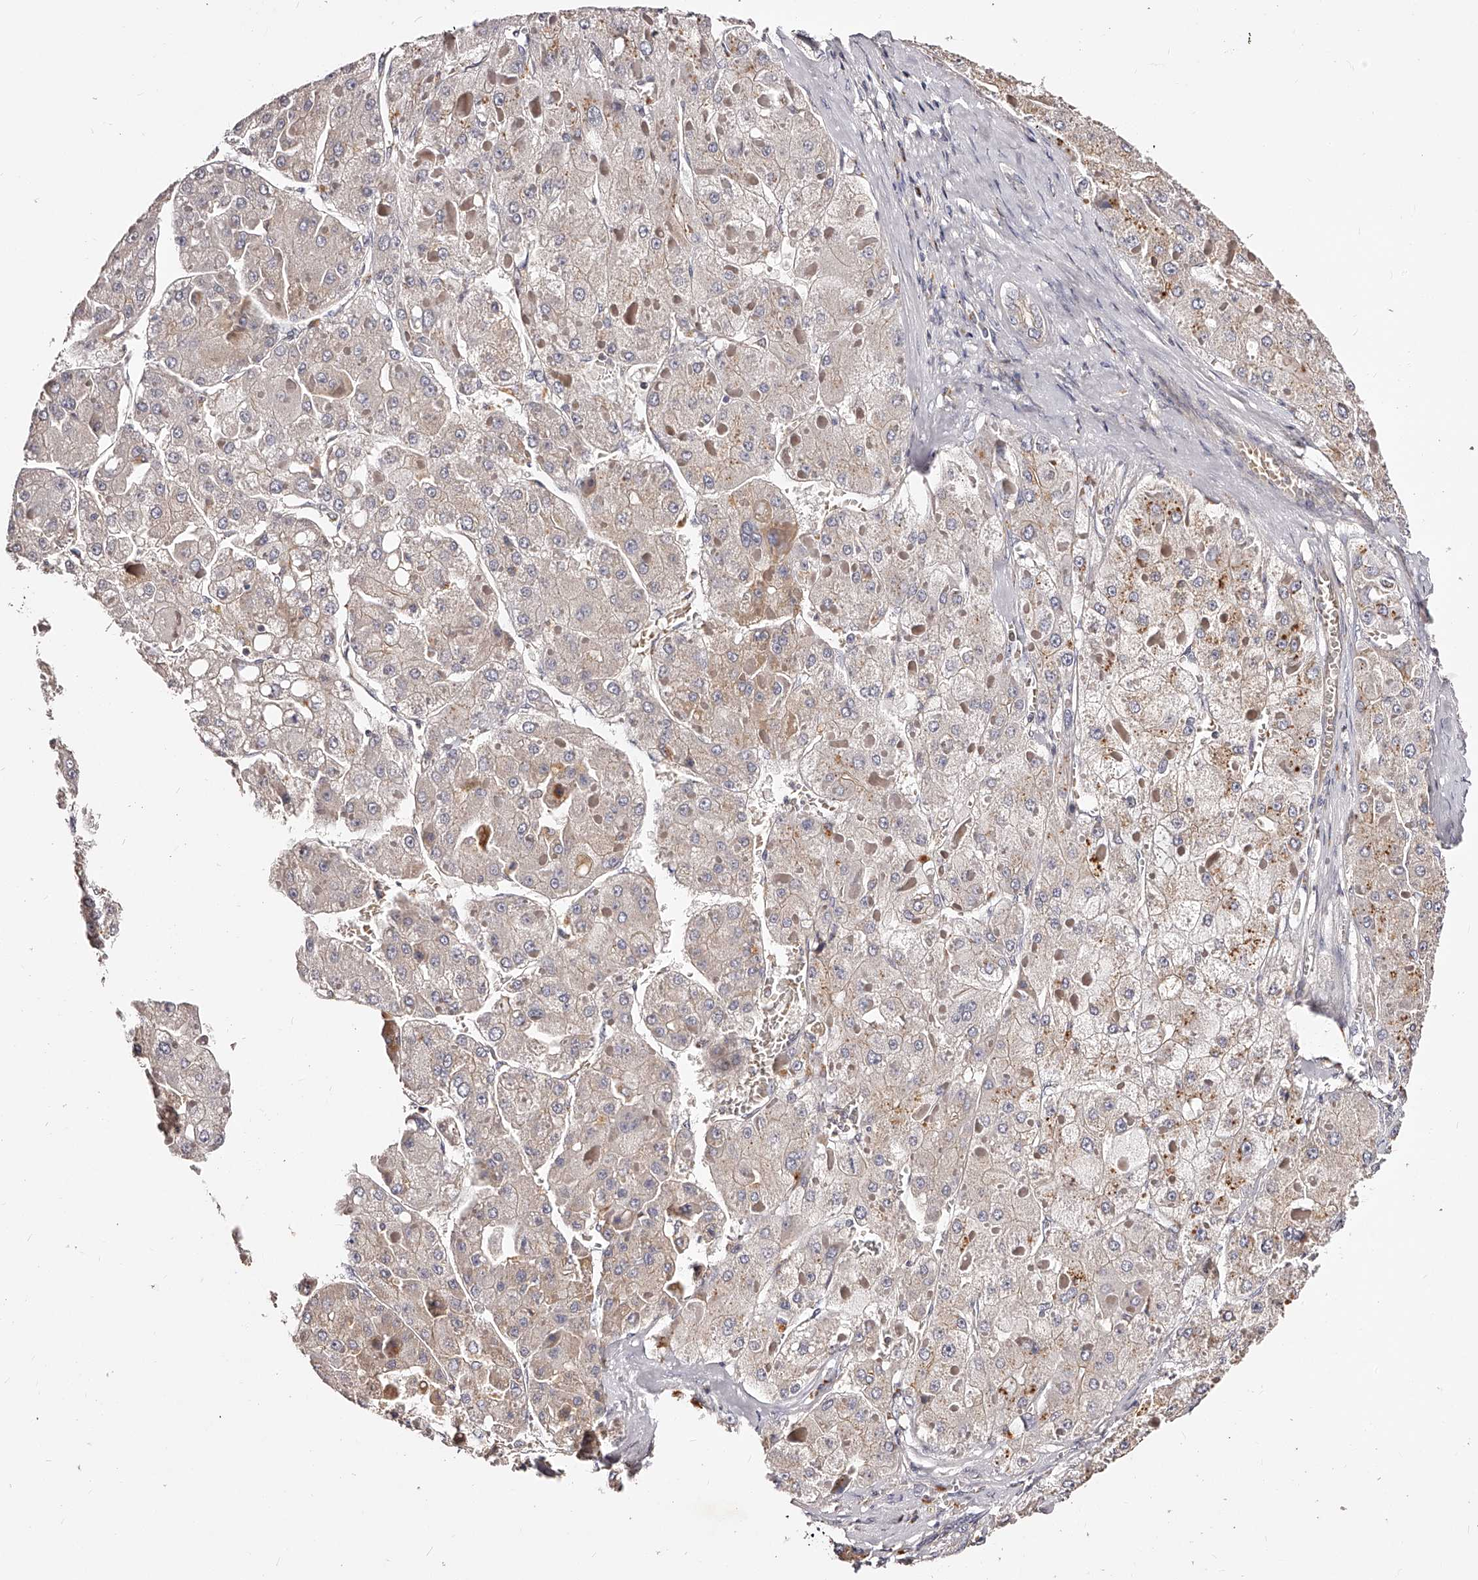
{"staining": {"intensity": "weak", "quantity": "<25%", "location": "cytoplasmic/membranous"}, "tissue": "liver cancer", "cell_type": "Tumor cells", "image_type": "cancer", "snomed": [{"axis": "morphology", "description": "Carcinoma, Hepatocellular, NOS"}, {"axis": "topography", "description": "Liver"}], "caption": "The image exhibits no significant positivity in tumor cells of liver cancer (hepatocellular carcinoma). The staining was performed using DAB (3,3'-diaminobenzidine) to visualize the protein expression in brown, while the nuclei were stained in blue with hematoxylin (Magnification: 20x).", "gene": "PHACTR1", "patient": {"sex": "female", "age": 73}}